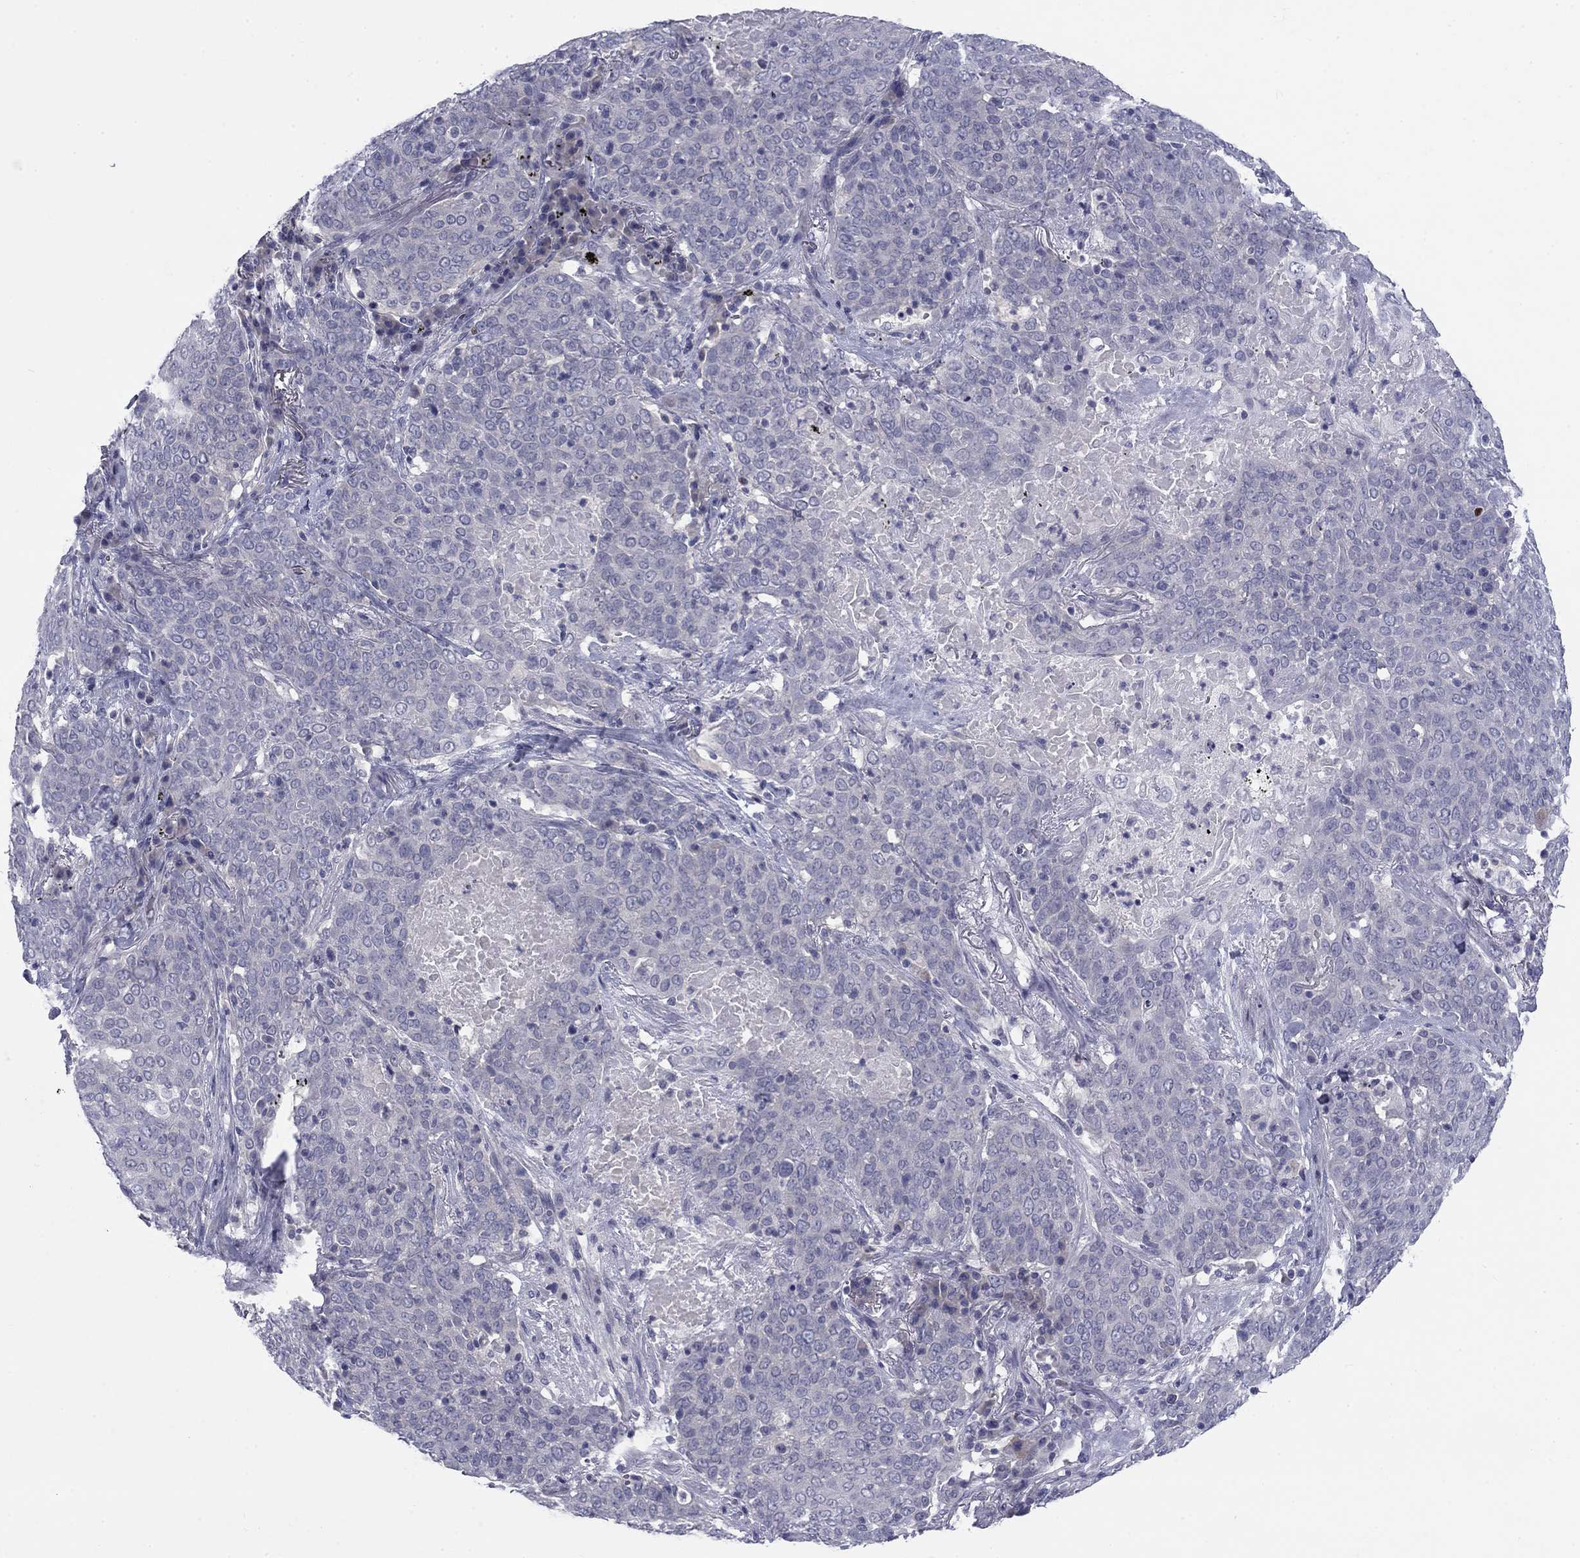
{"staining": {"intensity": "negative", "quantity": "none", "location": "none"}, "tissue": "lung cancer", "cell_type": "Tumor cells", "image_type": "cancer", "snomed": [{"axis": "morphology", "description": "Squamous cell carcinoma, NOS"}, {"axis": "topography", "description": "Lung"}], "caption": "This is an immunohistochemistry photomicrograph of human lung cancer. There is no staining in tumor cells.", "gene": "CACNA1A", "patient": {"sex": "male", "age": 82}}